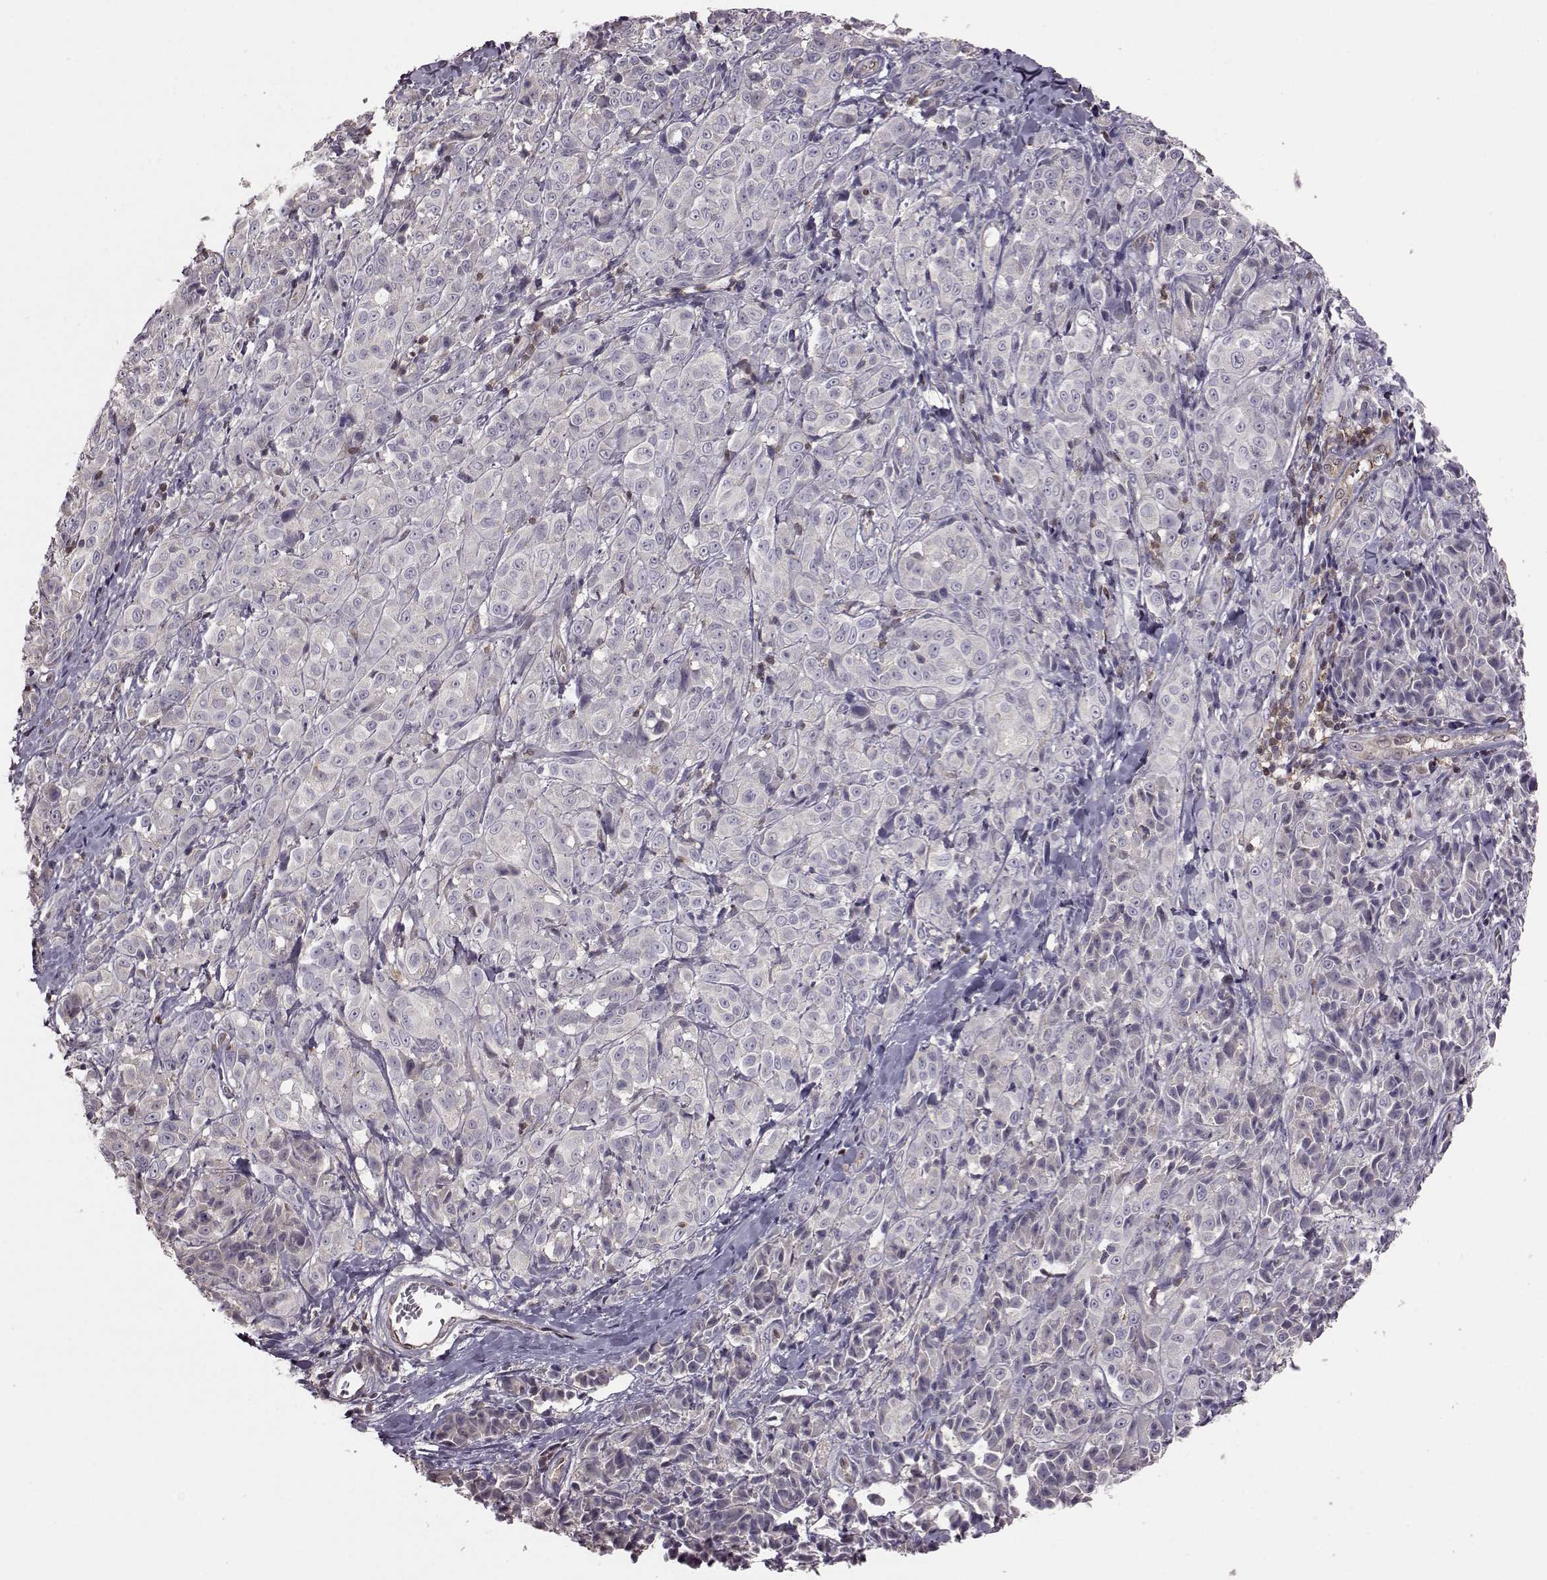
{"staining": {"intensity": "negative", "quantity": "none", "location": "none"}, "tissue": "melanoma", "cell_type": "Tumor cells", "image_type": "cancer", "snomed": [{"axis": "morphology", "description": "Malignant melanoma, NOS"}, {"axis": "topography", "description": "Skin"}], "caption": "Immunohistochemistry micrograph of malignant melanoma stained for a protein (brown), which displays no staining in tumor cells.", "gene": "CDC42SE1", "patient": {"sex": "male", "age": 89}}